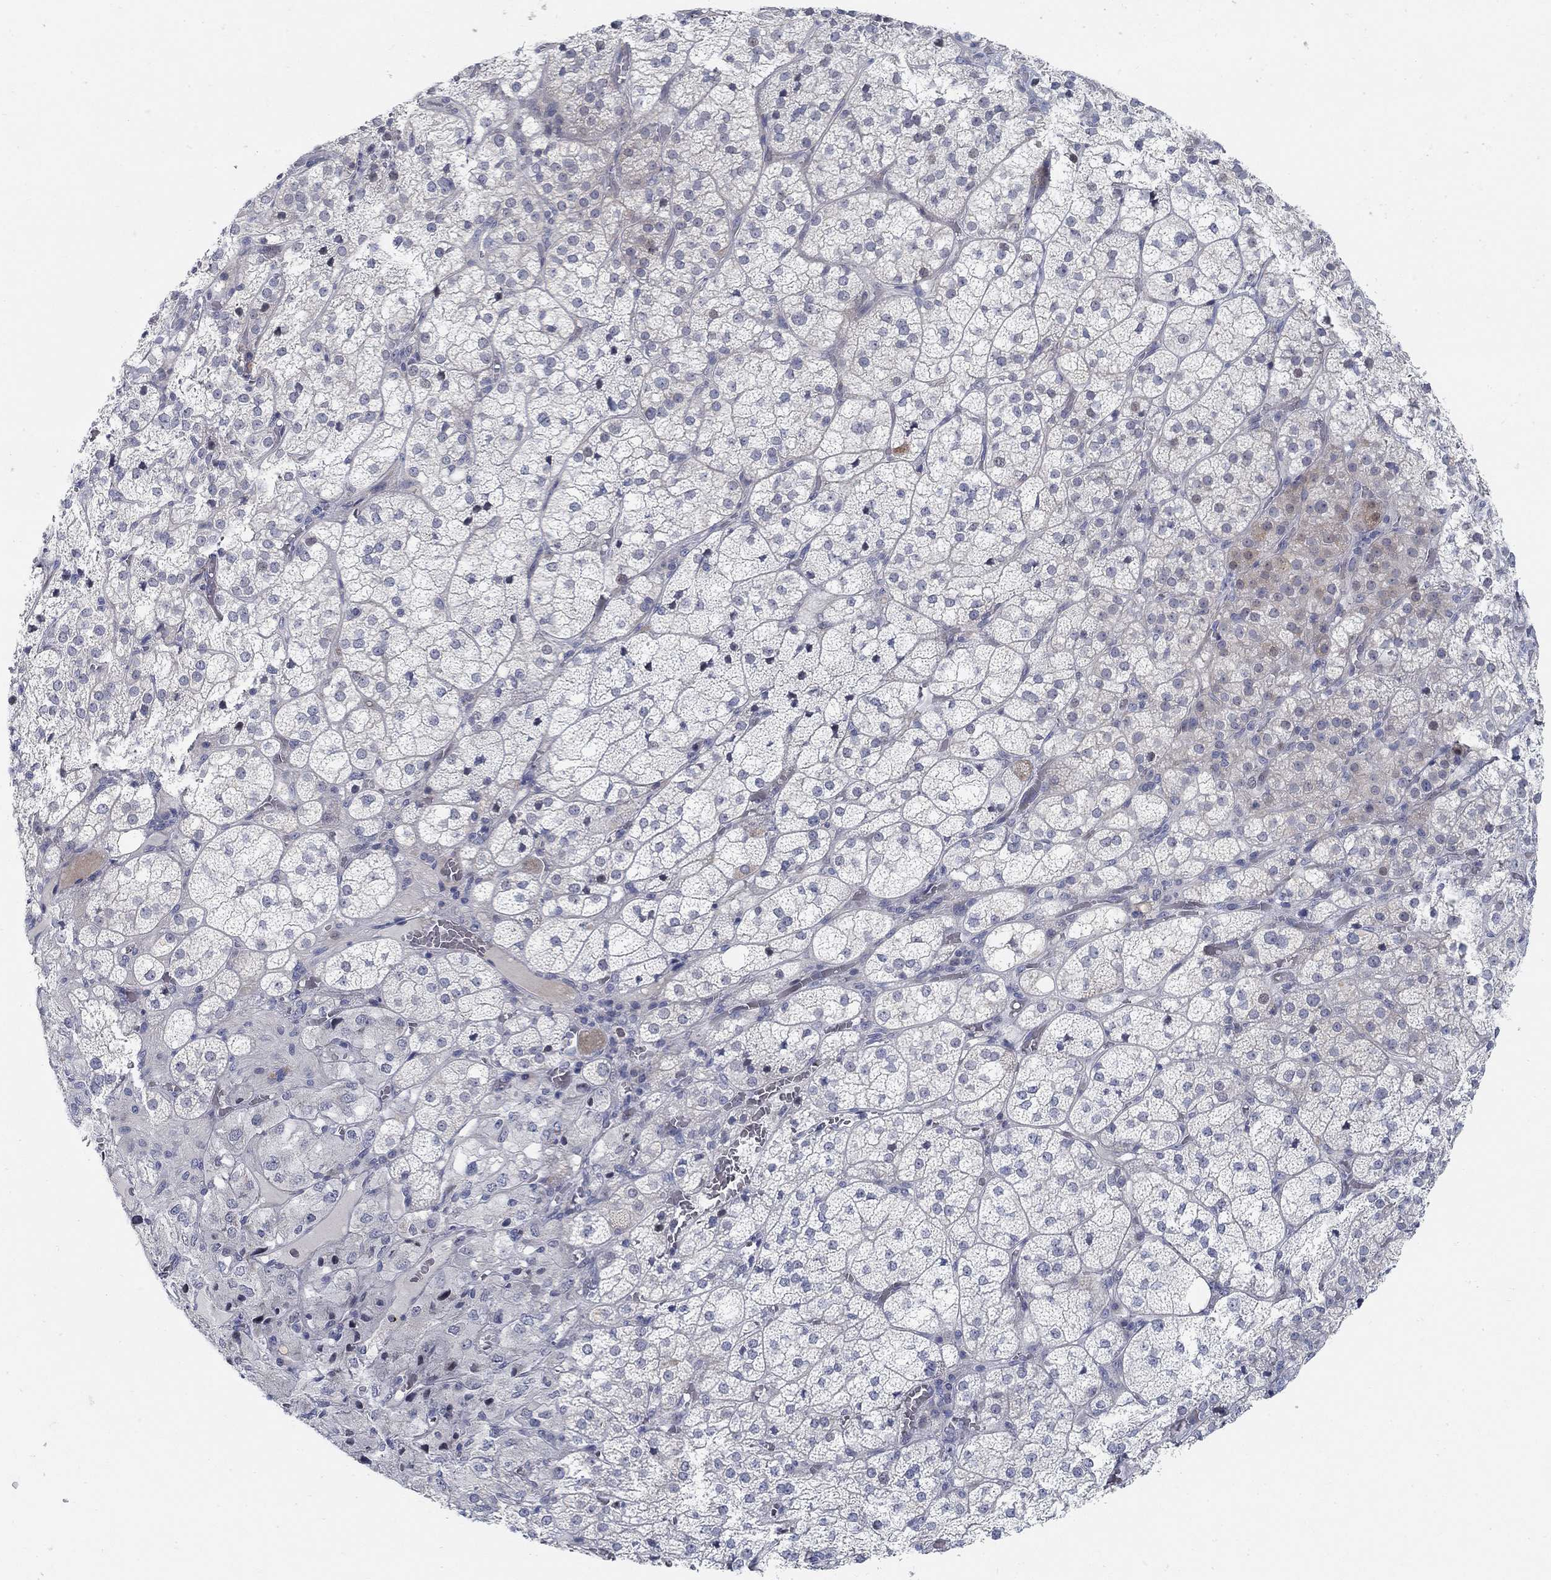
{"staining": {"intensity": "negative", "quantity": "none", "location": "none"}, "tissue": "adrenal gland", "cell_type": "Glandular cells", "image_type": "normal", "snomed": [{"axis": "morphology", "description": "Normal tissue, NOS"}, {"axis": "topography", "description": "Adrenal gland"}], "caption": "Immunohistochemistry micrograph of normal adrenal gland: human adrenal gland stained with DAB demonstrates no significant protein expression in glandular cells.", "gene": "ANO7", "patient": {"sex": "female", "age": 60}}